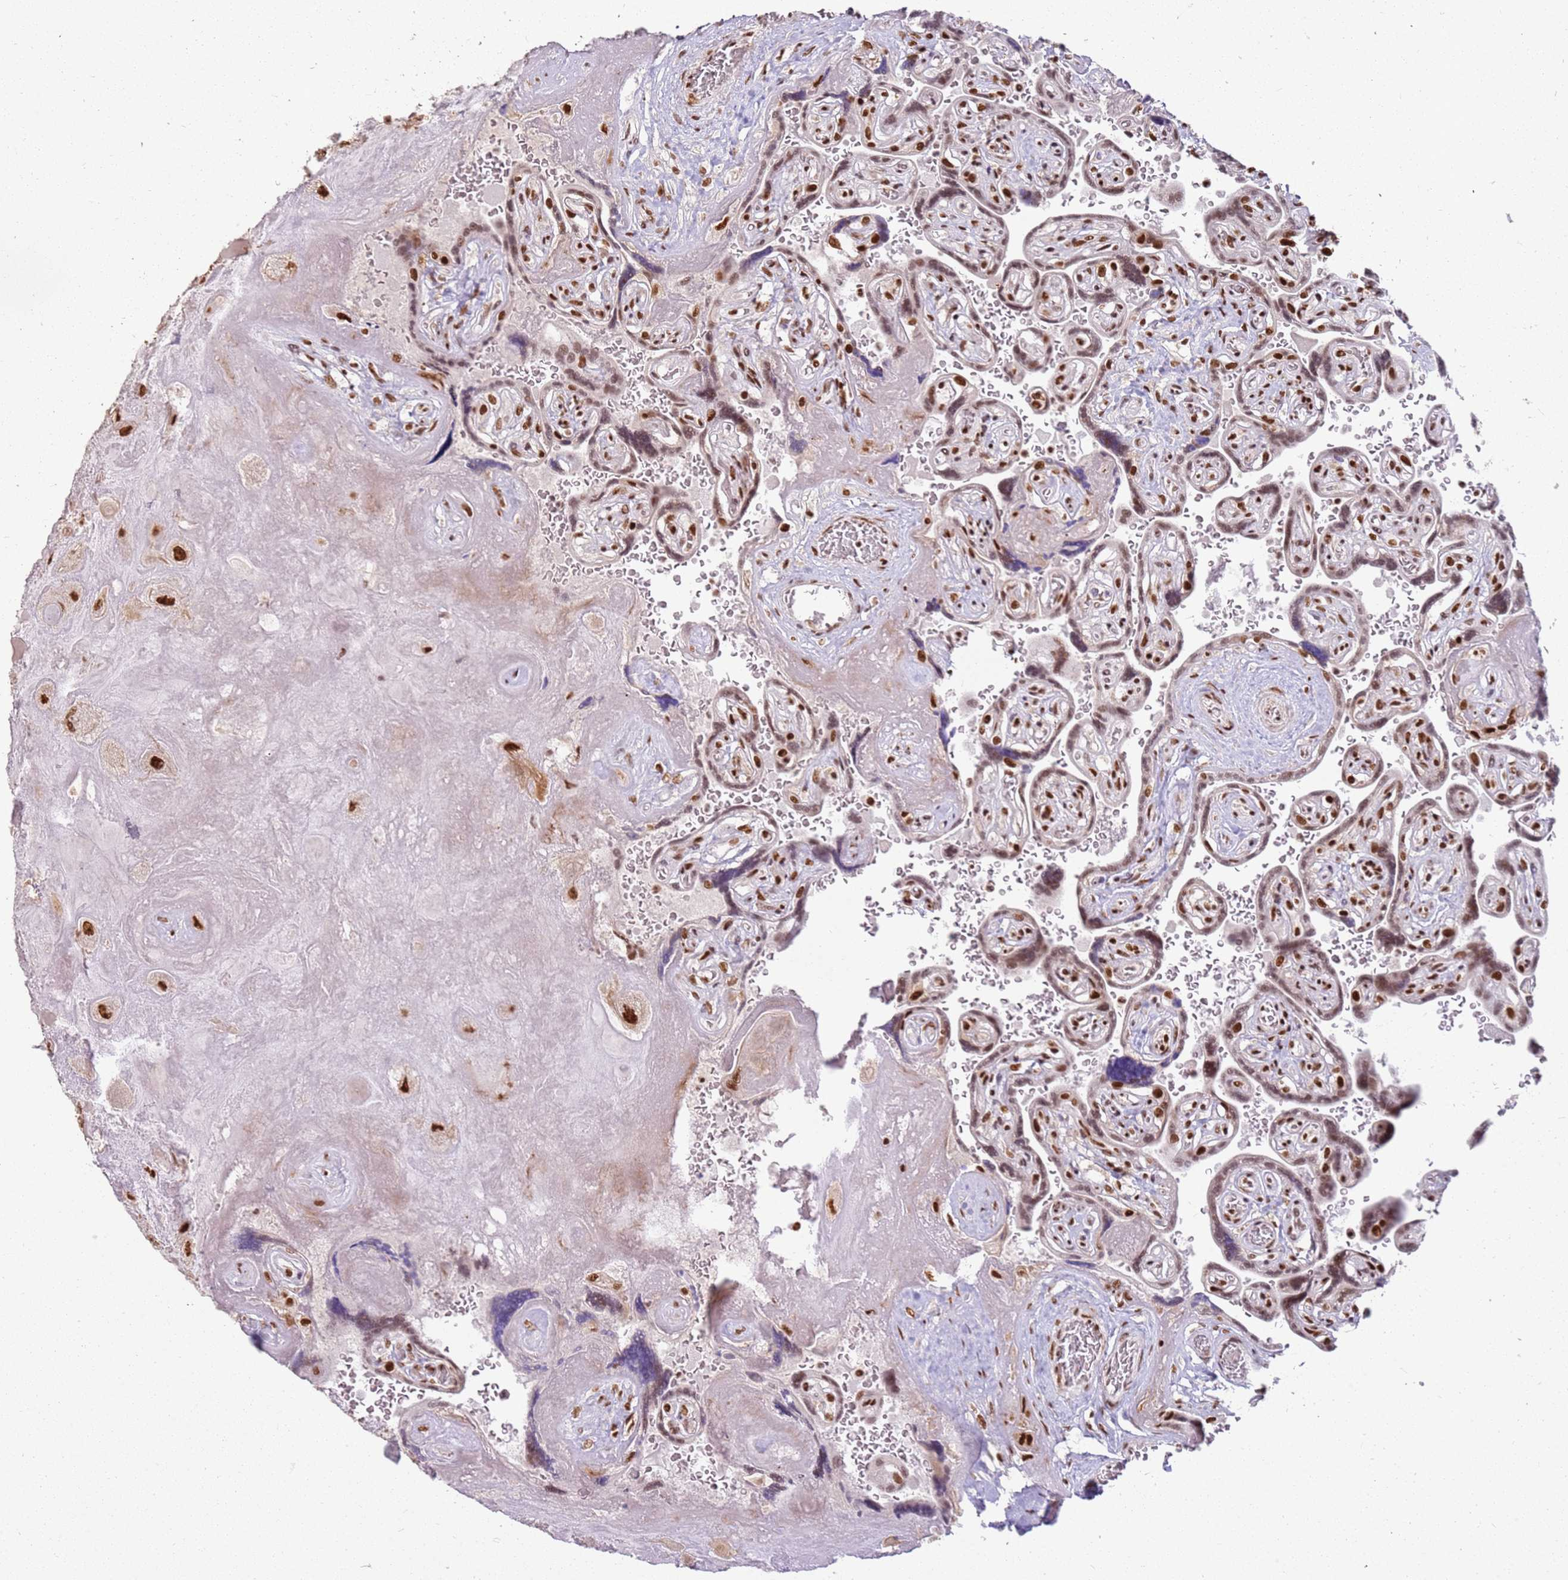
{"staining": {"intensity": "strong", "quantity": ">75%", "location": "nuclear"}, "tissue": "placenta", "cell_type": "Decidual cells", "image_type": "normal", "snomed": [{"axis": "morphology", "description": "Normal tissue, NOS"}, {"axis": "topography", "description": "Placenta"}], "caption": "Protein staining of normal placenta demonstrates strong nuclear expression in about >75% of decidual cells.", "gene": "TENT4A", "patient": {"sex": "female", "age": 32}}